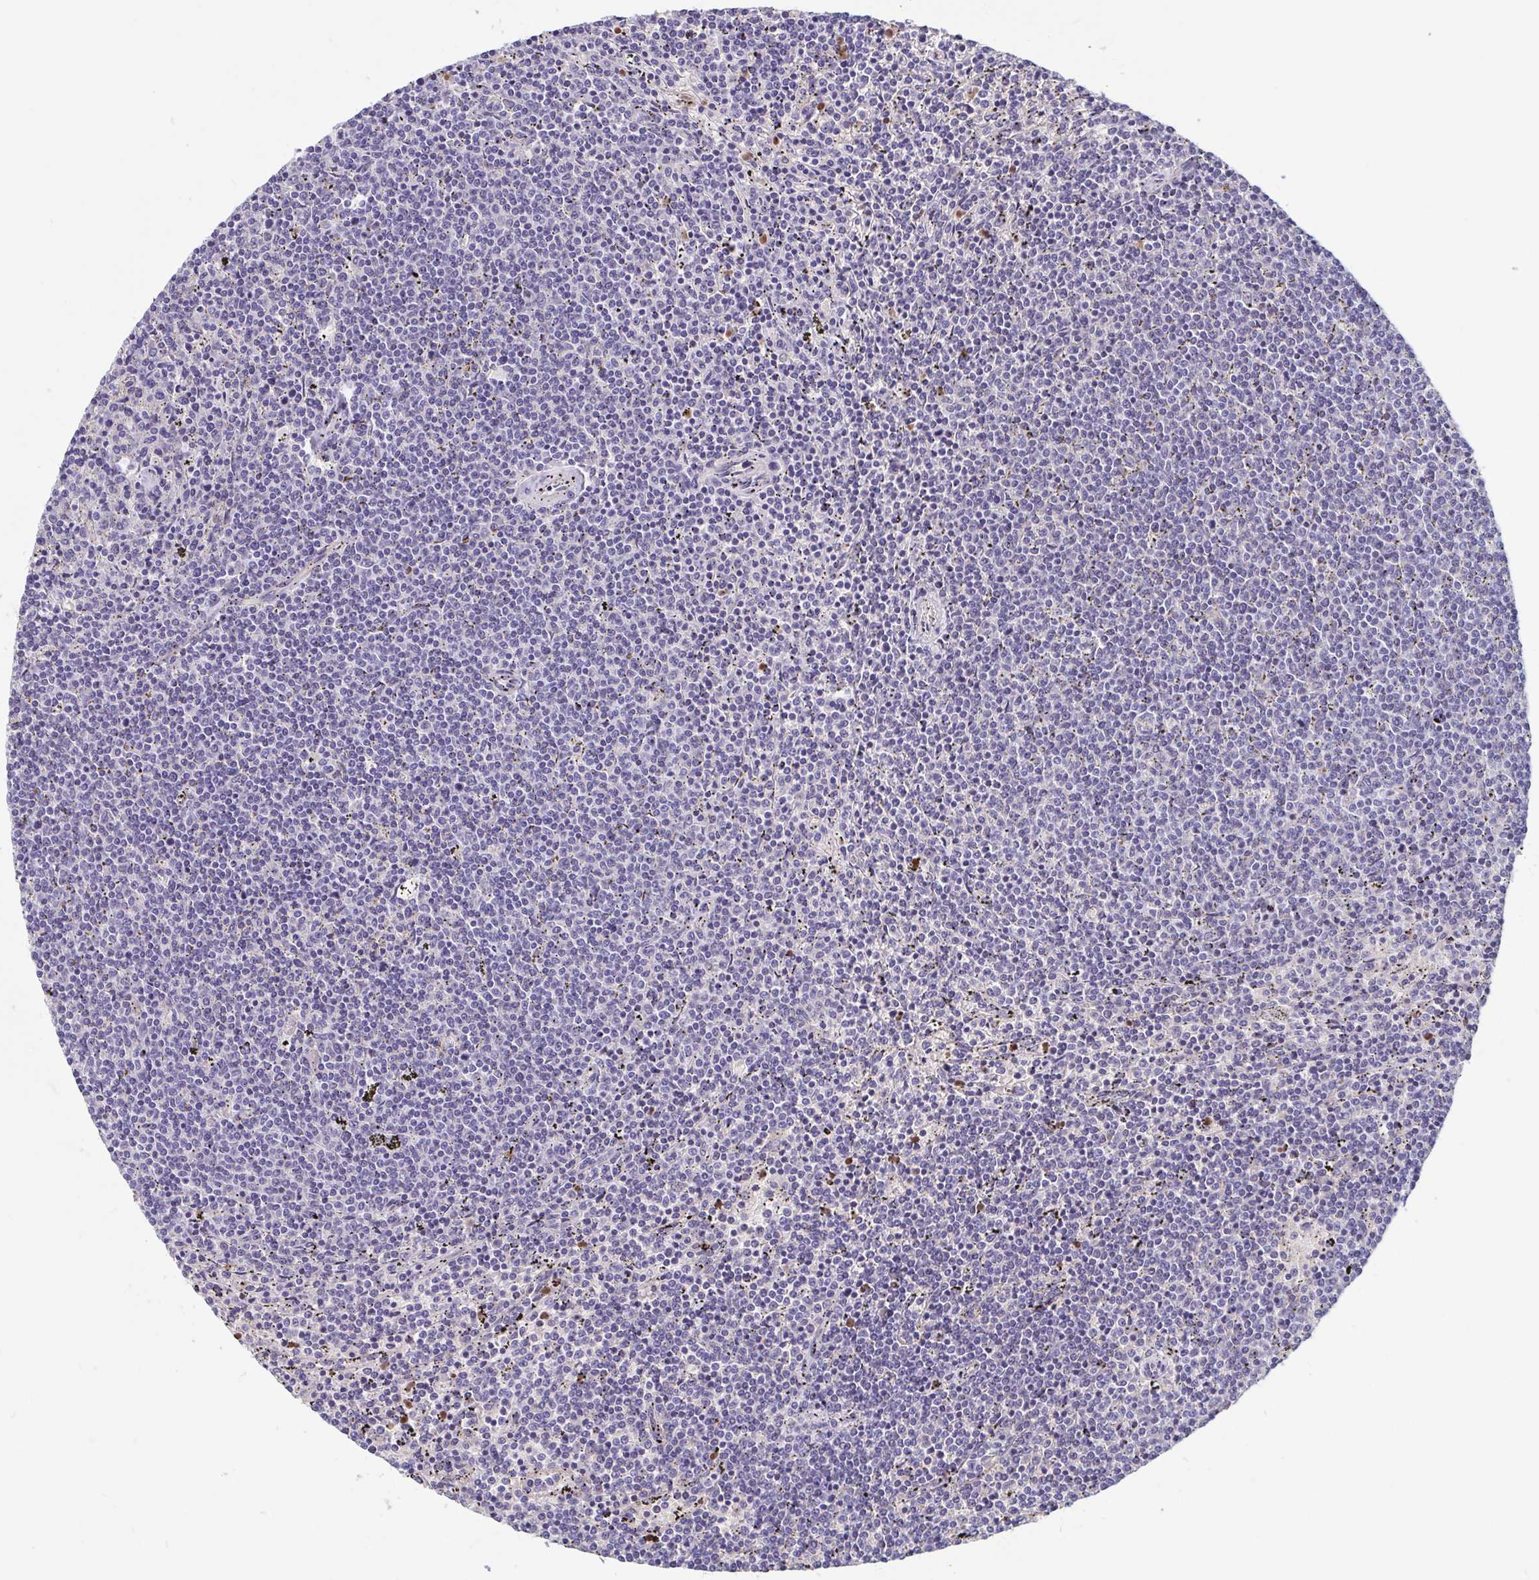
{"staining": {"intensity": "negative", "quantity": "none", "location": "none"}, "tissue": "lymphoma", "cell_type": "Tumor cells", "image_type": "cancer", "snomed": [{"axis": "morphology", "description": "Malignant lymphoma, non-Hodgkin's type, Low grade"}, {"axis": "topography", "description": "Spleen"}], "caption": "DAB (3,3'-diaminobenzidine) immunohistochemical staining of lymphoma exhibits no significant staining in tumor cells.", "gene": "MORC4", "patient": {"sex": "female", "age": 50}}